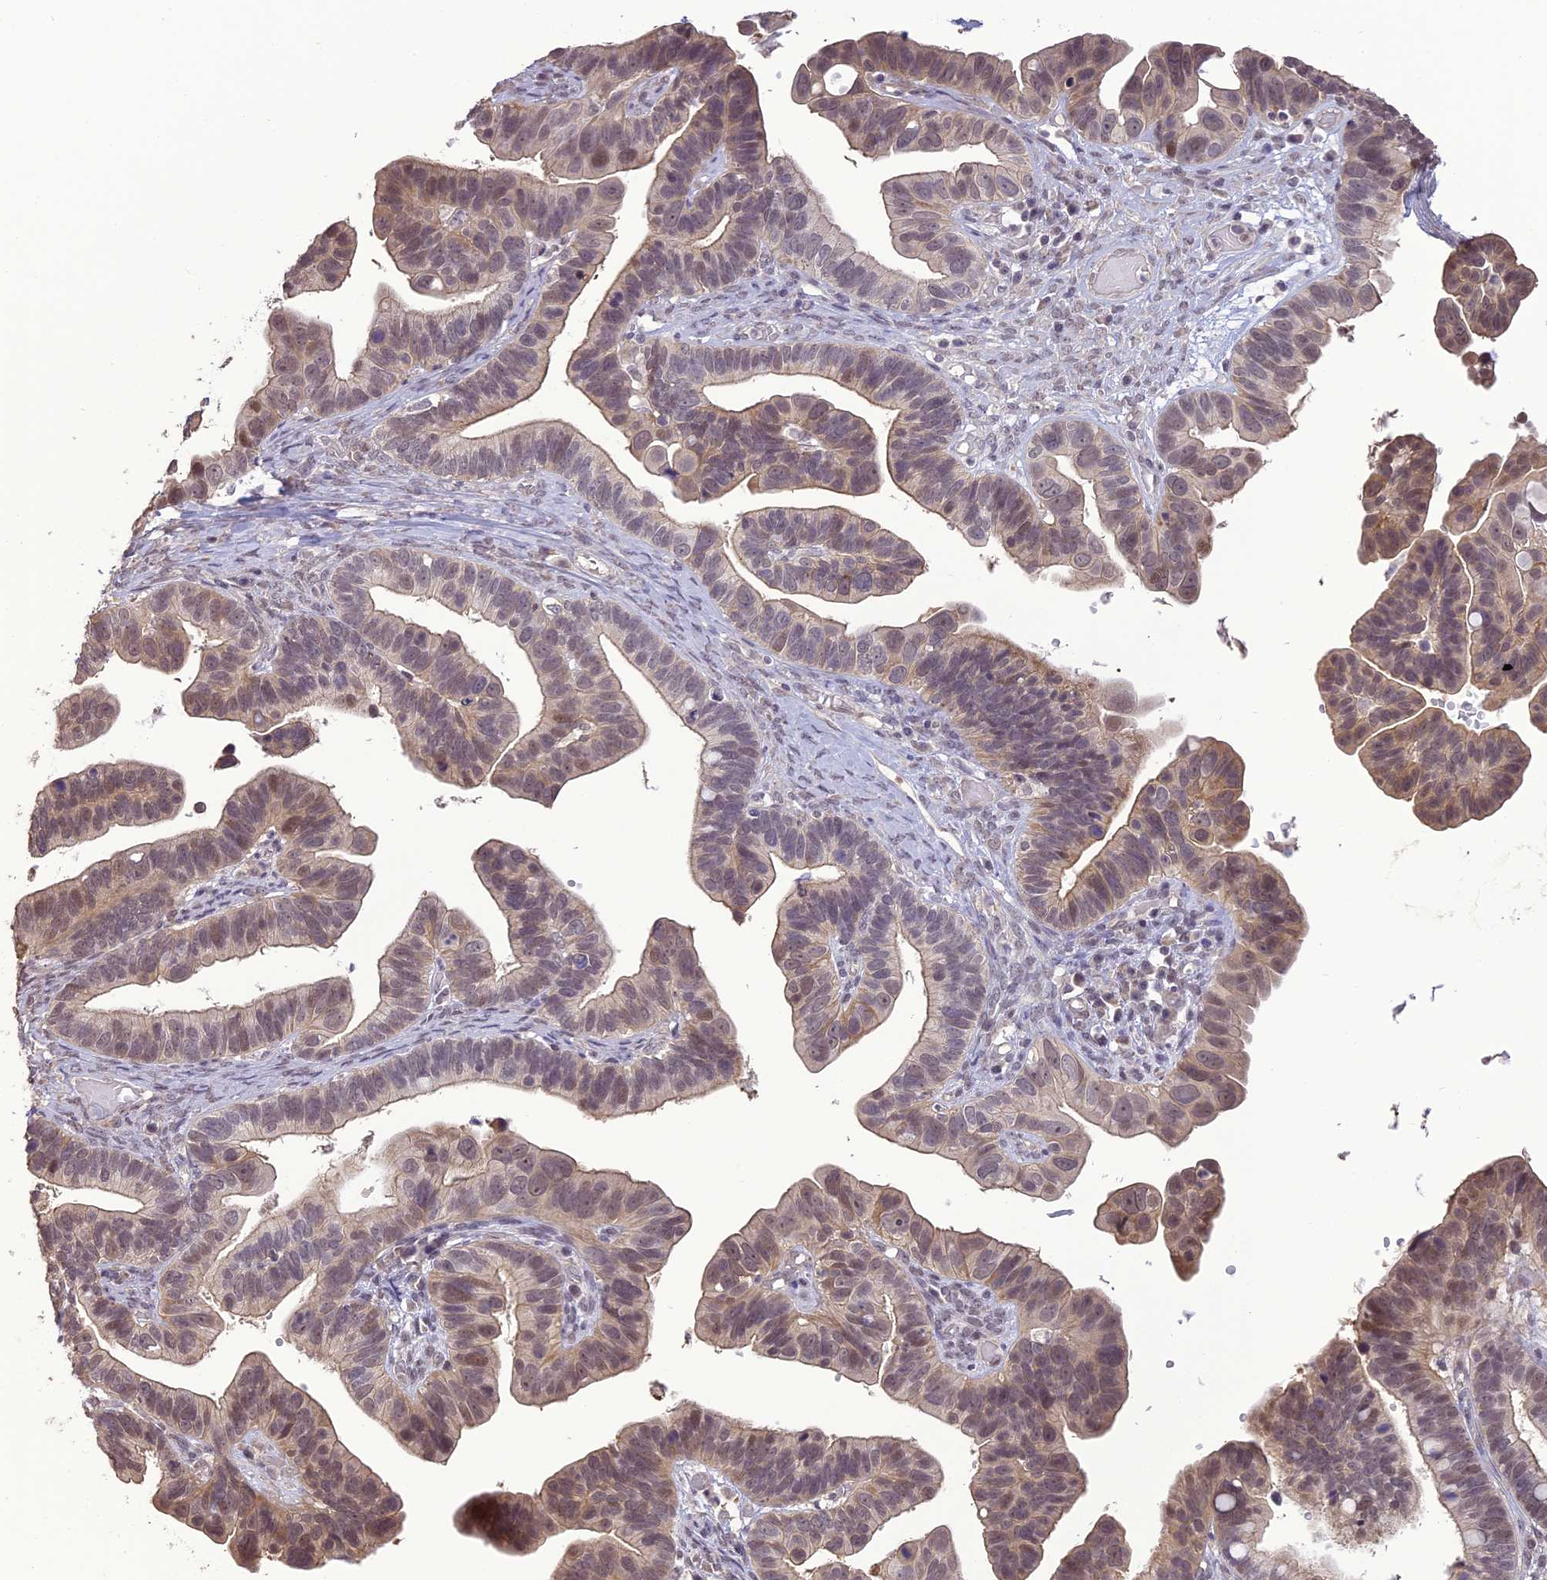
{"staining": {"intensity": "moderate", "quantity": ">75%", "location": "cytoplasmic/membranous,nuclear"}, "tissue": "ovarian cancer", "cell_type": "Tumor cells", "image_type": "cancer", "snomed": [{"axis": "morphology", "description": "Cystadenocarcinoma, serous, NOS"}, {"axis": "topography", "description": "Ovary"}], "caption": "IHC image of neoplastic tissue: human ovarian serous cystadenocarcinoma stained using immunohistochemistry exhibits medium levels of moderate protein expression localized specifically in the cytoplasmic/membranous and nuclear of tumor cells, appearing as a cytoplasmic/membranous and nuclear brown color.", "gene": "TIGD7", "patient": {"sex": "female", "age": 56}}